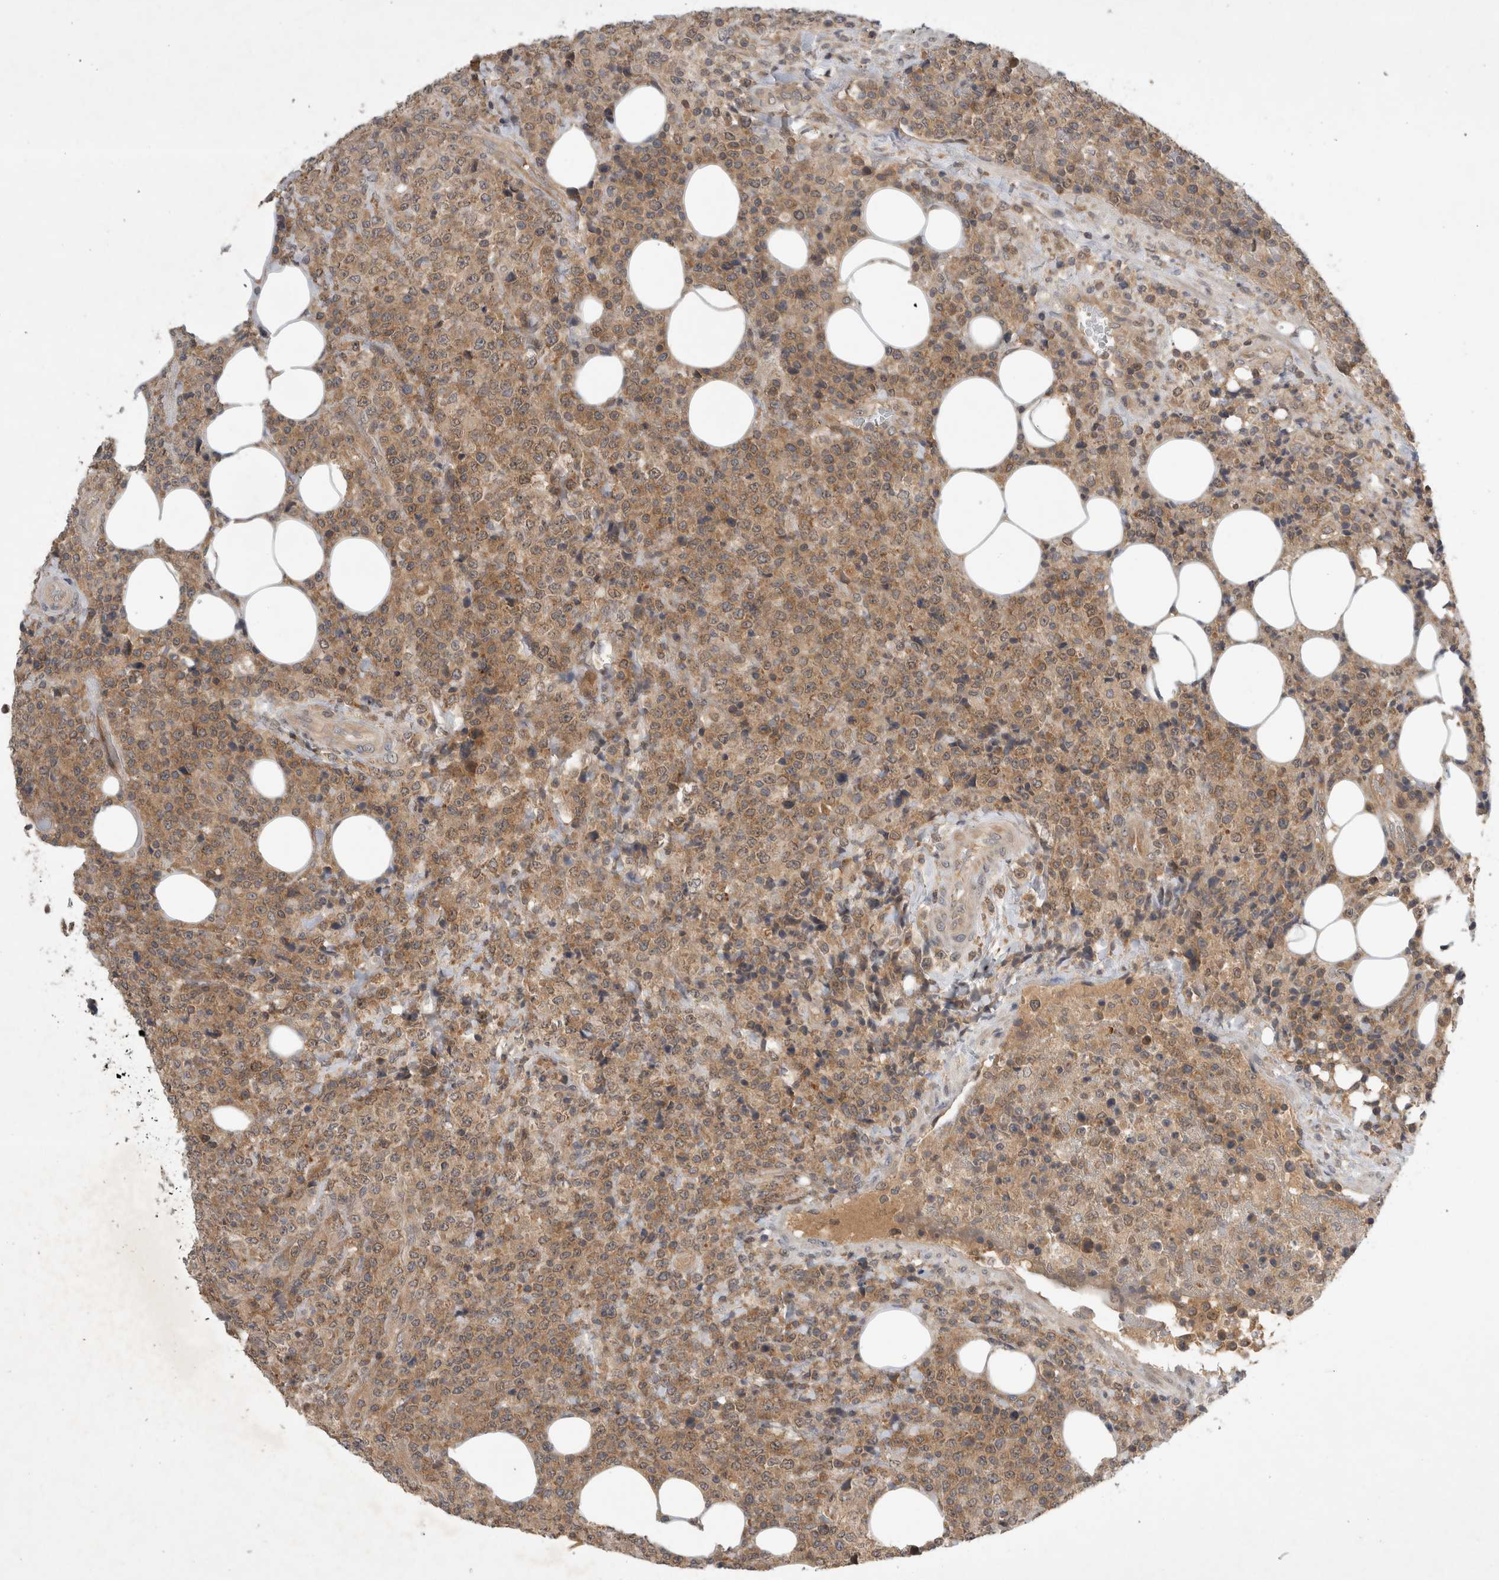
{"staining": {"intensity": "moderate", "quantity": ">75%", "location": "cytoplasmic/membranous"}, "tissue": "lymphoma", "cell_type": "Tumor cells", "image_type": "cancer", "snomed": [{"axis": "morphology", "description": "Malignant lymphoma, non-Hodgkin's type, High grade"}, {"axis": "topography", "description": "Lymph node"}], "caption": "An image of lymphoma stained for a protein demonstrates moderate cytoplasmic/membranous brown staining in tumor cells. The staining was performed using DAB to visualize the protein expression in brown, while the nuclei were stained in blue with hematoxylin (Magnification: 20x).", "gene": "AASDHPPT", "patient": {"sex": "male", "age": 13}}